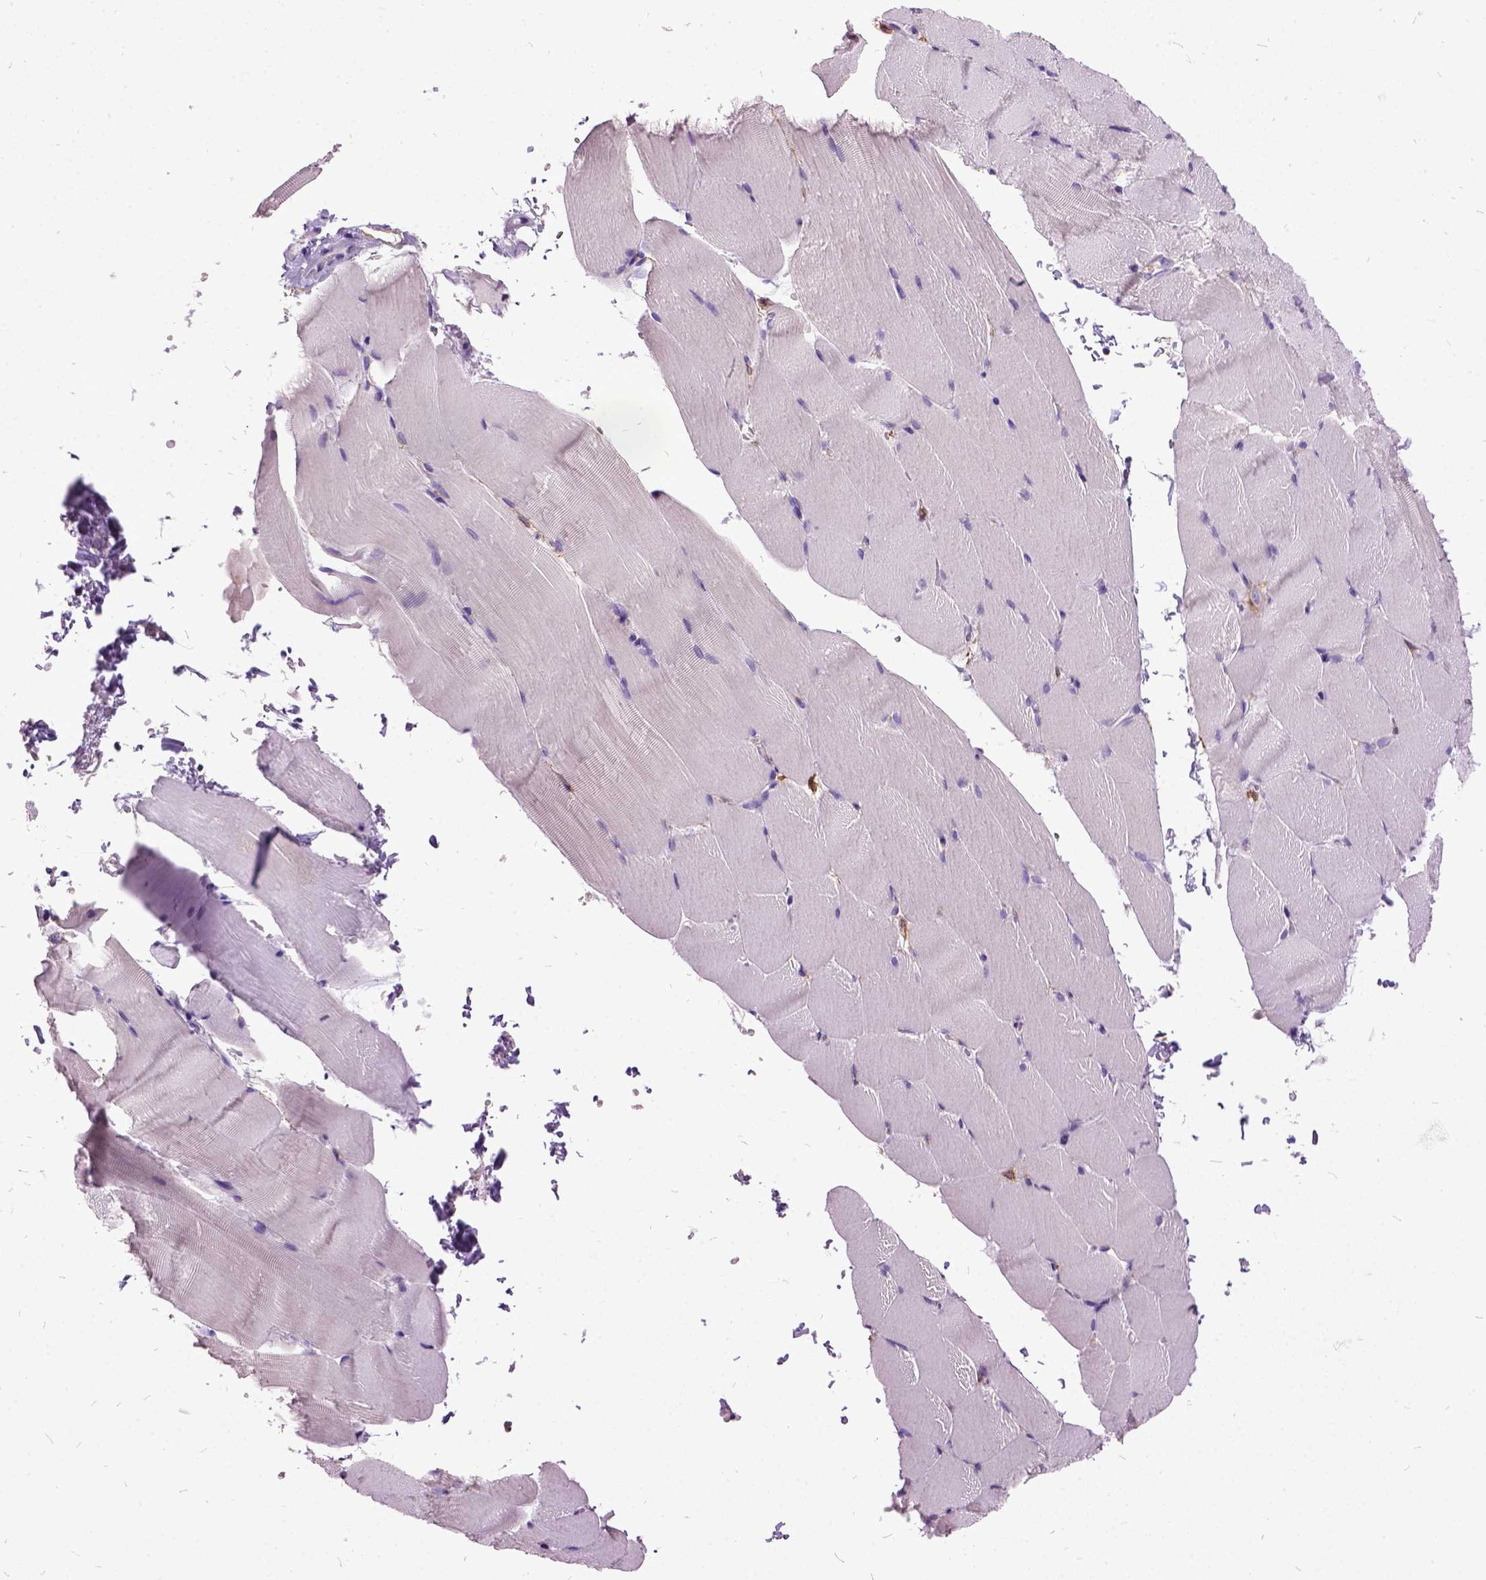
{"staining": {"intensity": "negative", "quantity": "none", "location": "none"}, "tissue": "skeletal muscle", "cell_type": "Myocytes", "image_type": "normal", "snomed": [{"axis": "morphology", "description": "Normal tissue, NOS"}, {"axis": "topography", "description": "Skeletal muscle"}], "caption": "Immunohistochemistry micrograph of benign skeletal muscle: human skeletal muscle stained with DAB displays no significant protein positivity in myocytes. Nuclei are stained in blue.", "gene": "MME", "patient": {"sex": "female", "age": 37}}